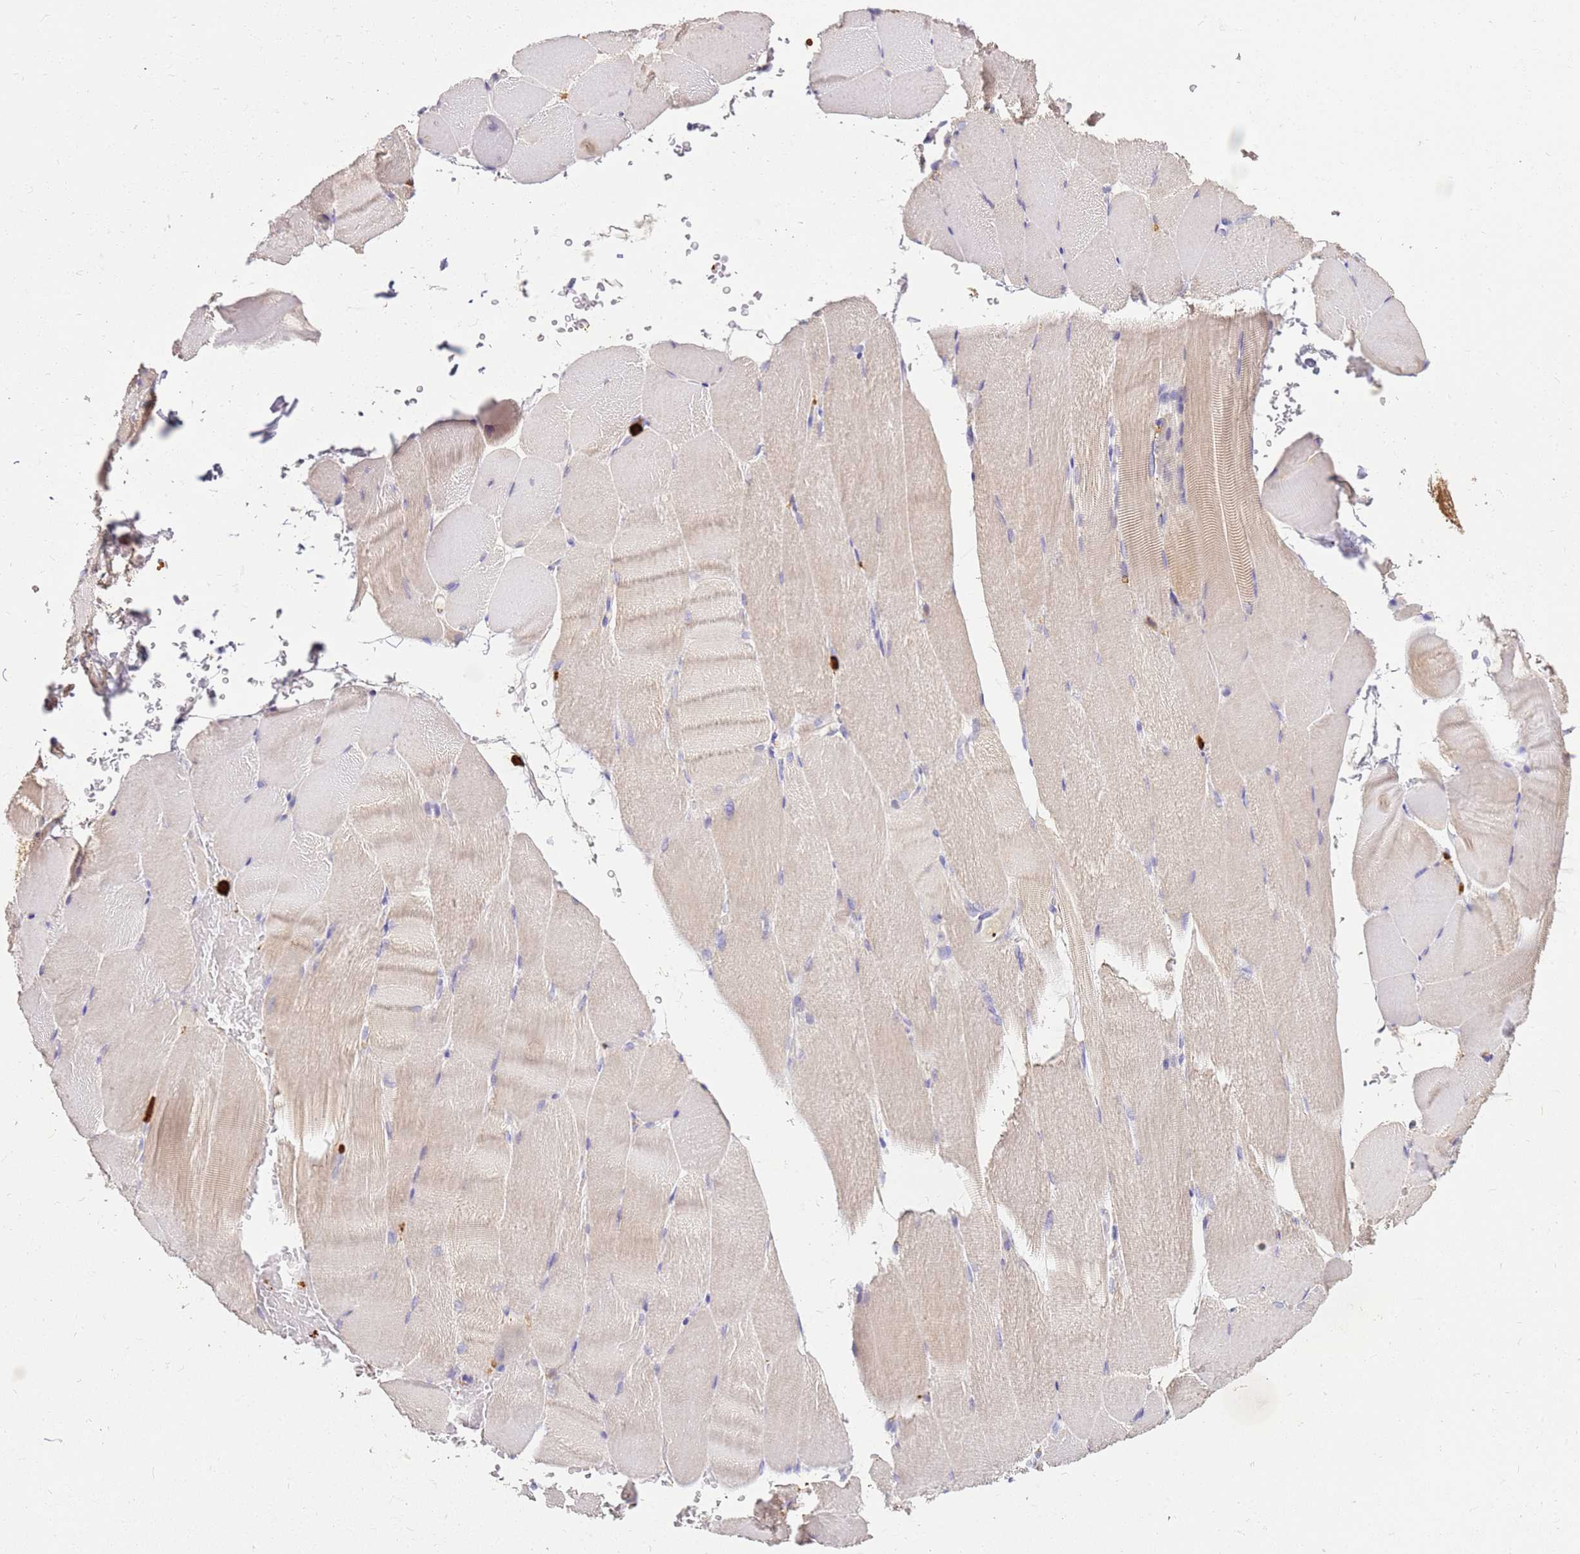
{"staining": {"intensity": "weak", "quantity": "<25%", "location": "cytoplasmic/membranous"}, "tissue": "skeletal muscle", "cell_type": "Myocytes", "image_type": "normal", "snomed": [{"axis": "morphology", "description": "Normal tissue, NOS"}, {"axis": "topography", "description": "Skeletal muscle"}, {"axis": "topography", "description": "Parathyroid gland"}], "caption": "This histopathology image is of unremarkable skeletal muscle stained with immunohistochemistry (IHC) to label a protein in brown with the nuclei are counter-stained blue. There is no positivity in myocytes.", "gene": "CORO1A", "patient": {"sex": "female", "age": 37}}